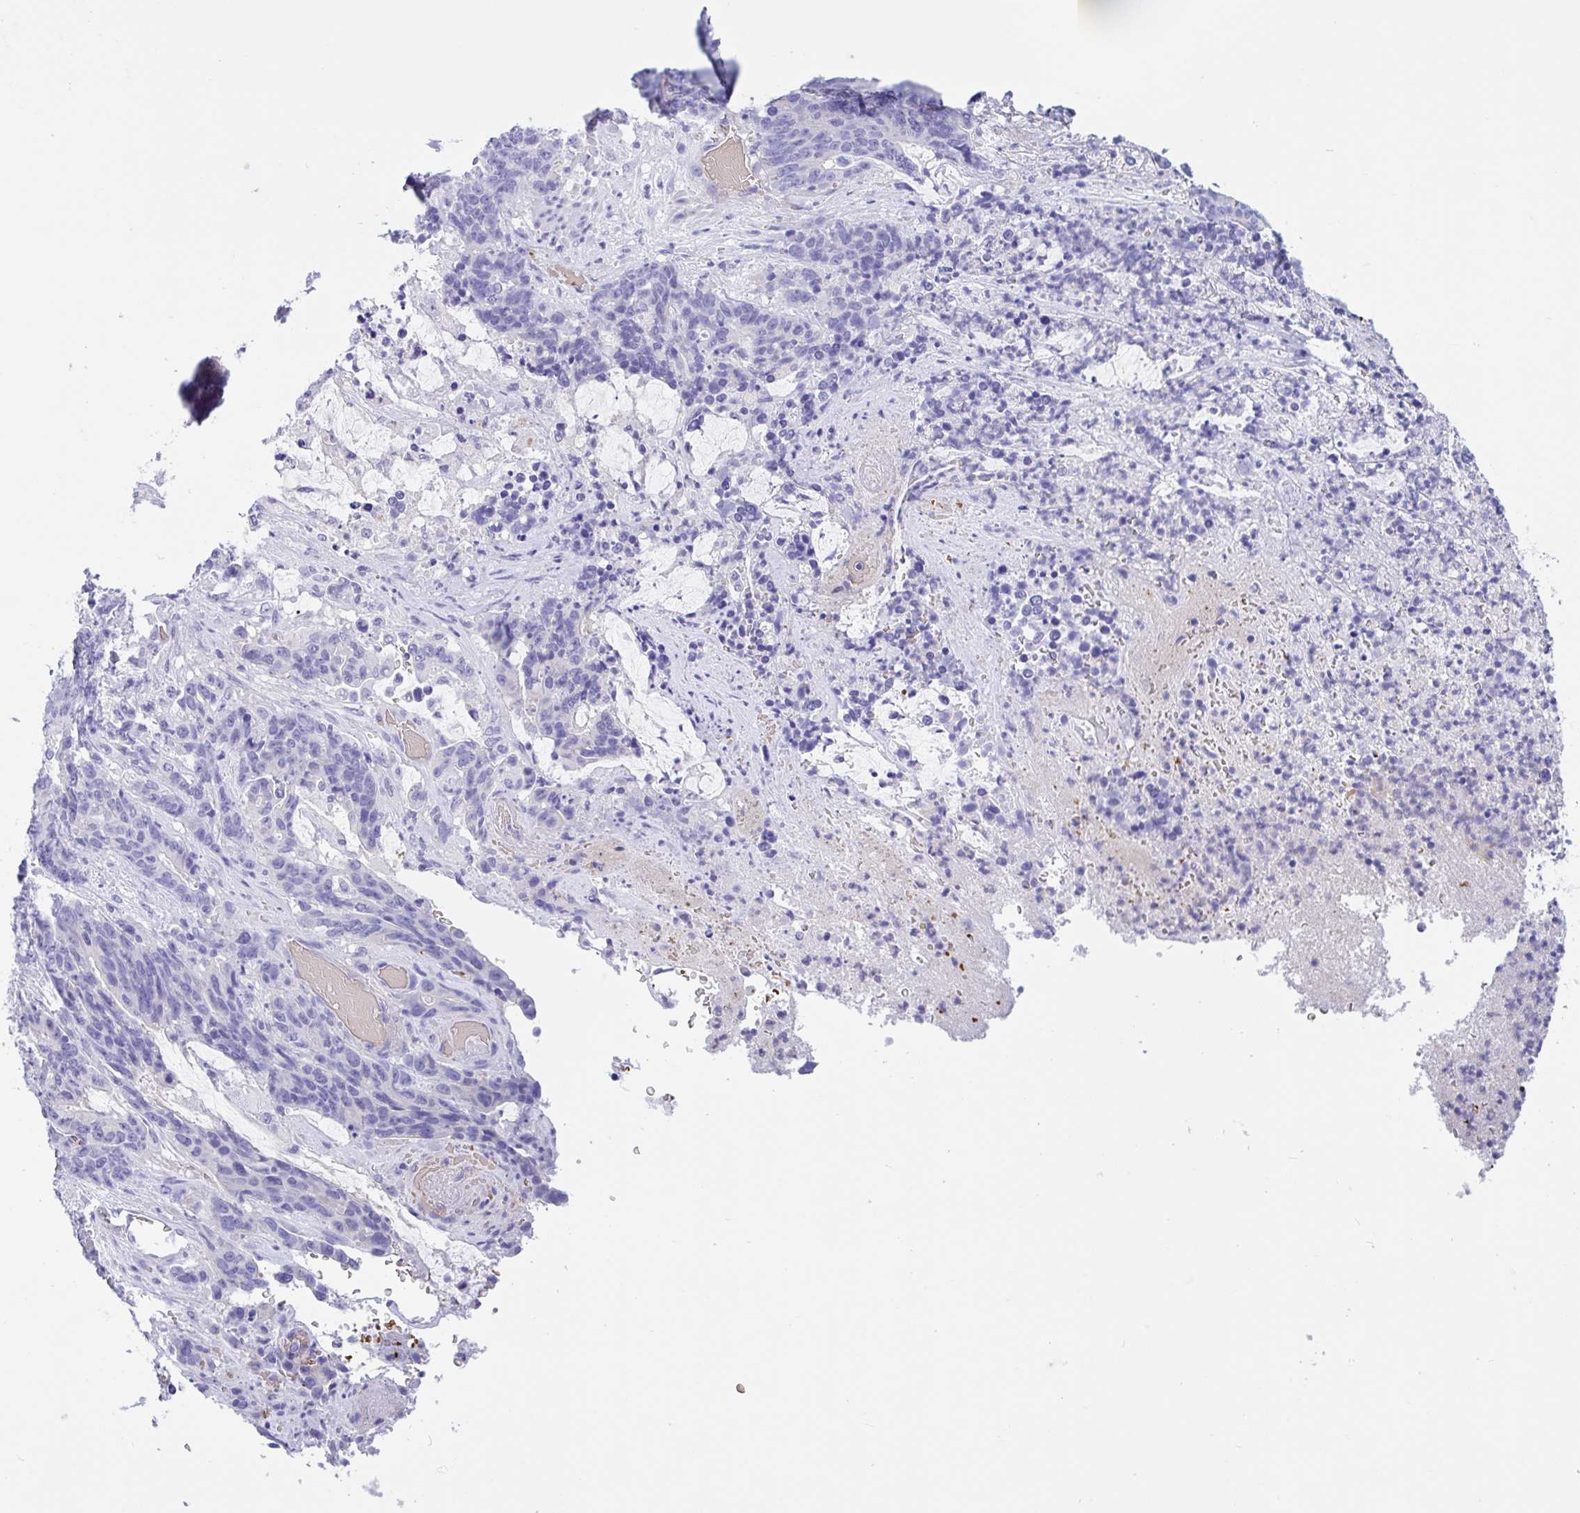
{"staining": {"intensity": "negative", "quantity": "none", "location": "none"}, "tissue": "stomach cancer", "cell_type": "Tumor cells", "image_type": "cancer", "snomed": [{"axis": "morphology", "description": "Normal tissue, NOS"}, {"axis": "morphology", "description": "Adenocarcinoma, NOS"}, {"axis": "topography", "description": "Stomach"}], "caption": "Stomach cancer was stained to show a protein in brown. There is no significant positivity in tumor cells.", "gene": "TMEM79", "patient": {"sex": "female", "age": 64}}